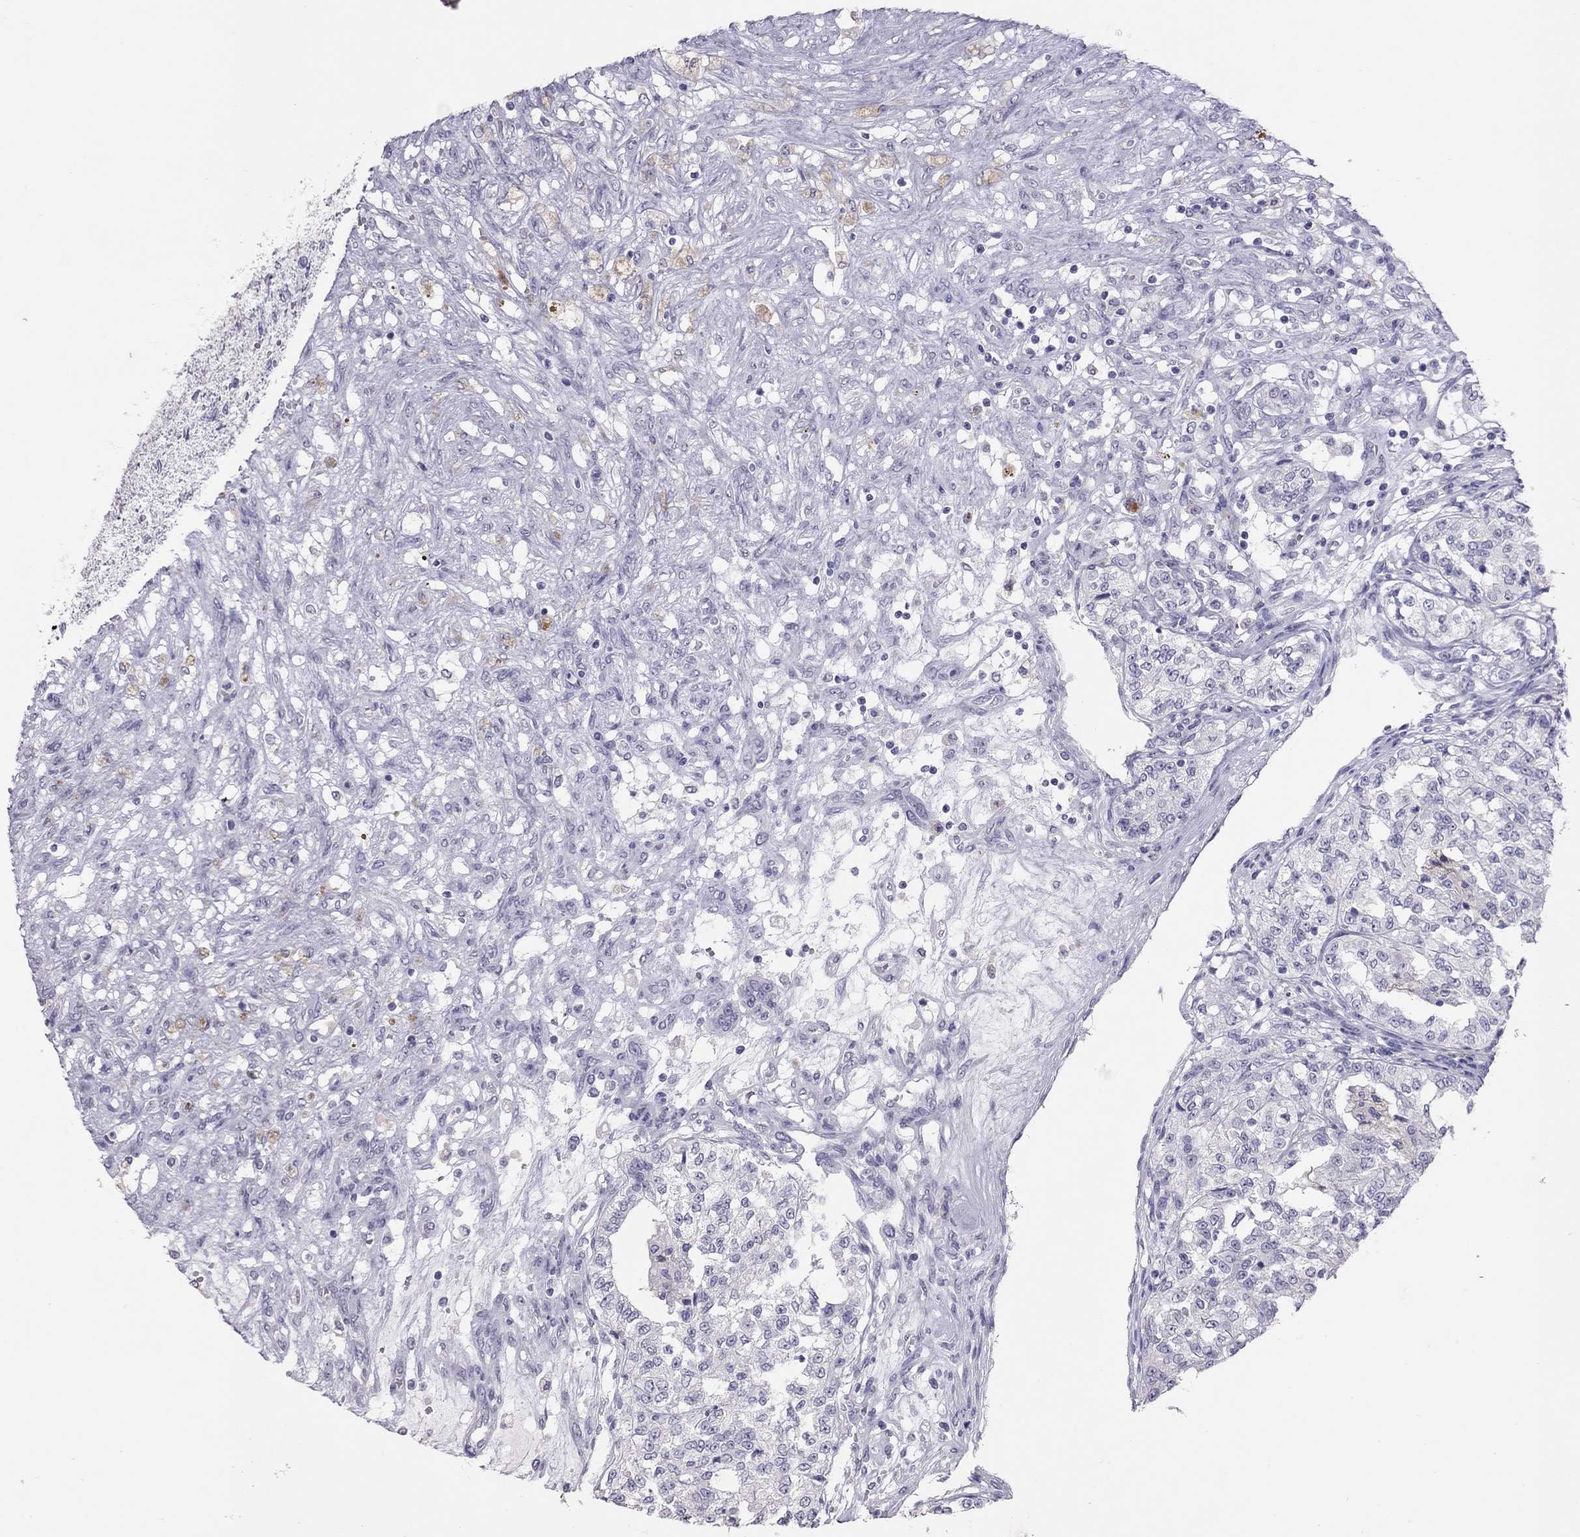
{"staining": {"intensity": "negative", "quantity": "none", "location": "none"}, "tissue": "renal cancer", "cell_type": "Tumor cells", "image_type": "cancer", "snomed": [{"axis": "morphology", "description": "Adenocarcinoma, NOS"}, {"axis": "topography", "description": "Kidney"}], "caption": "This image is of adenocarcinoma (renal) stained with immunohistochemistry to label a protein in brown with the nuclei are counter-stained blue. There is no staining in tumor cells. (DAB immunohistochemistry visualized using brightfield microscopy, high magnification).", "gene": "PSMB11", "patient": {"sex": "female", "age": 63}}